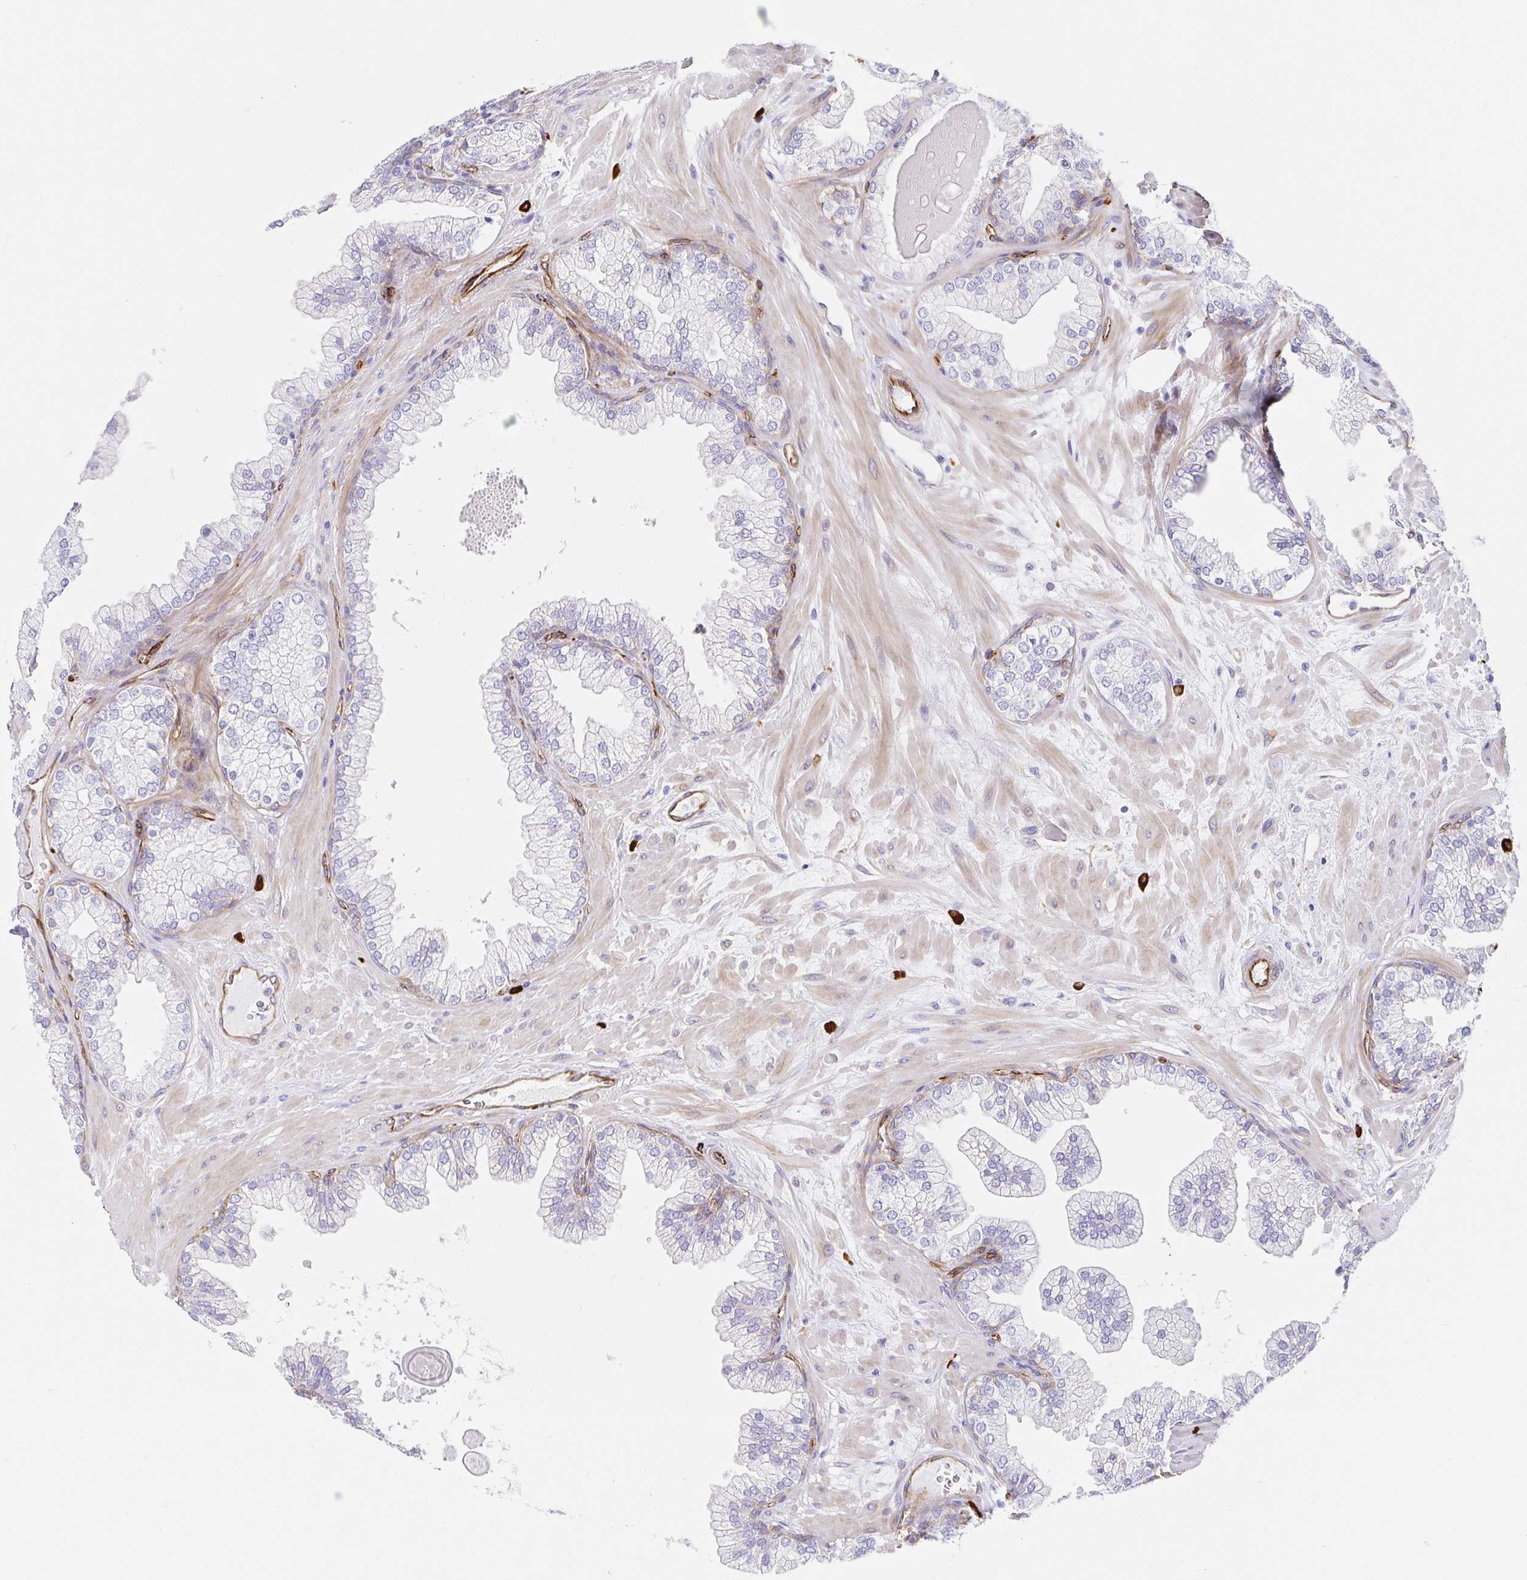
{"staining": {"intensity": "negative", "quantity": "none", "location": "none"}, "tissue": "prostate", "cell_type": "Glandular cells", "image_type": "normal", "snomed": [{"axis": "morphology", "description": "Normal tissue, NOS"}, {"axis": "topography", "description": "Prostate"}, {"axis": "topography", "description": "Peripheral nerve tissue"}], "caption": "The micrograph exhibits no staining of glandular cells in normal prostate.", "gene": "DOCK1", "patient": {"sex": "male", "age": 61}}